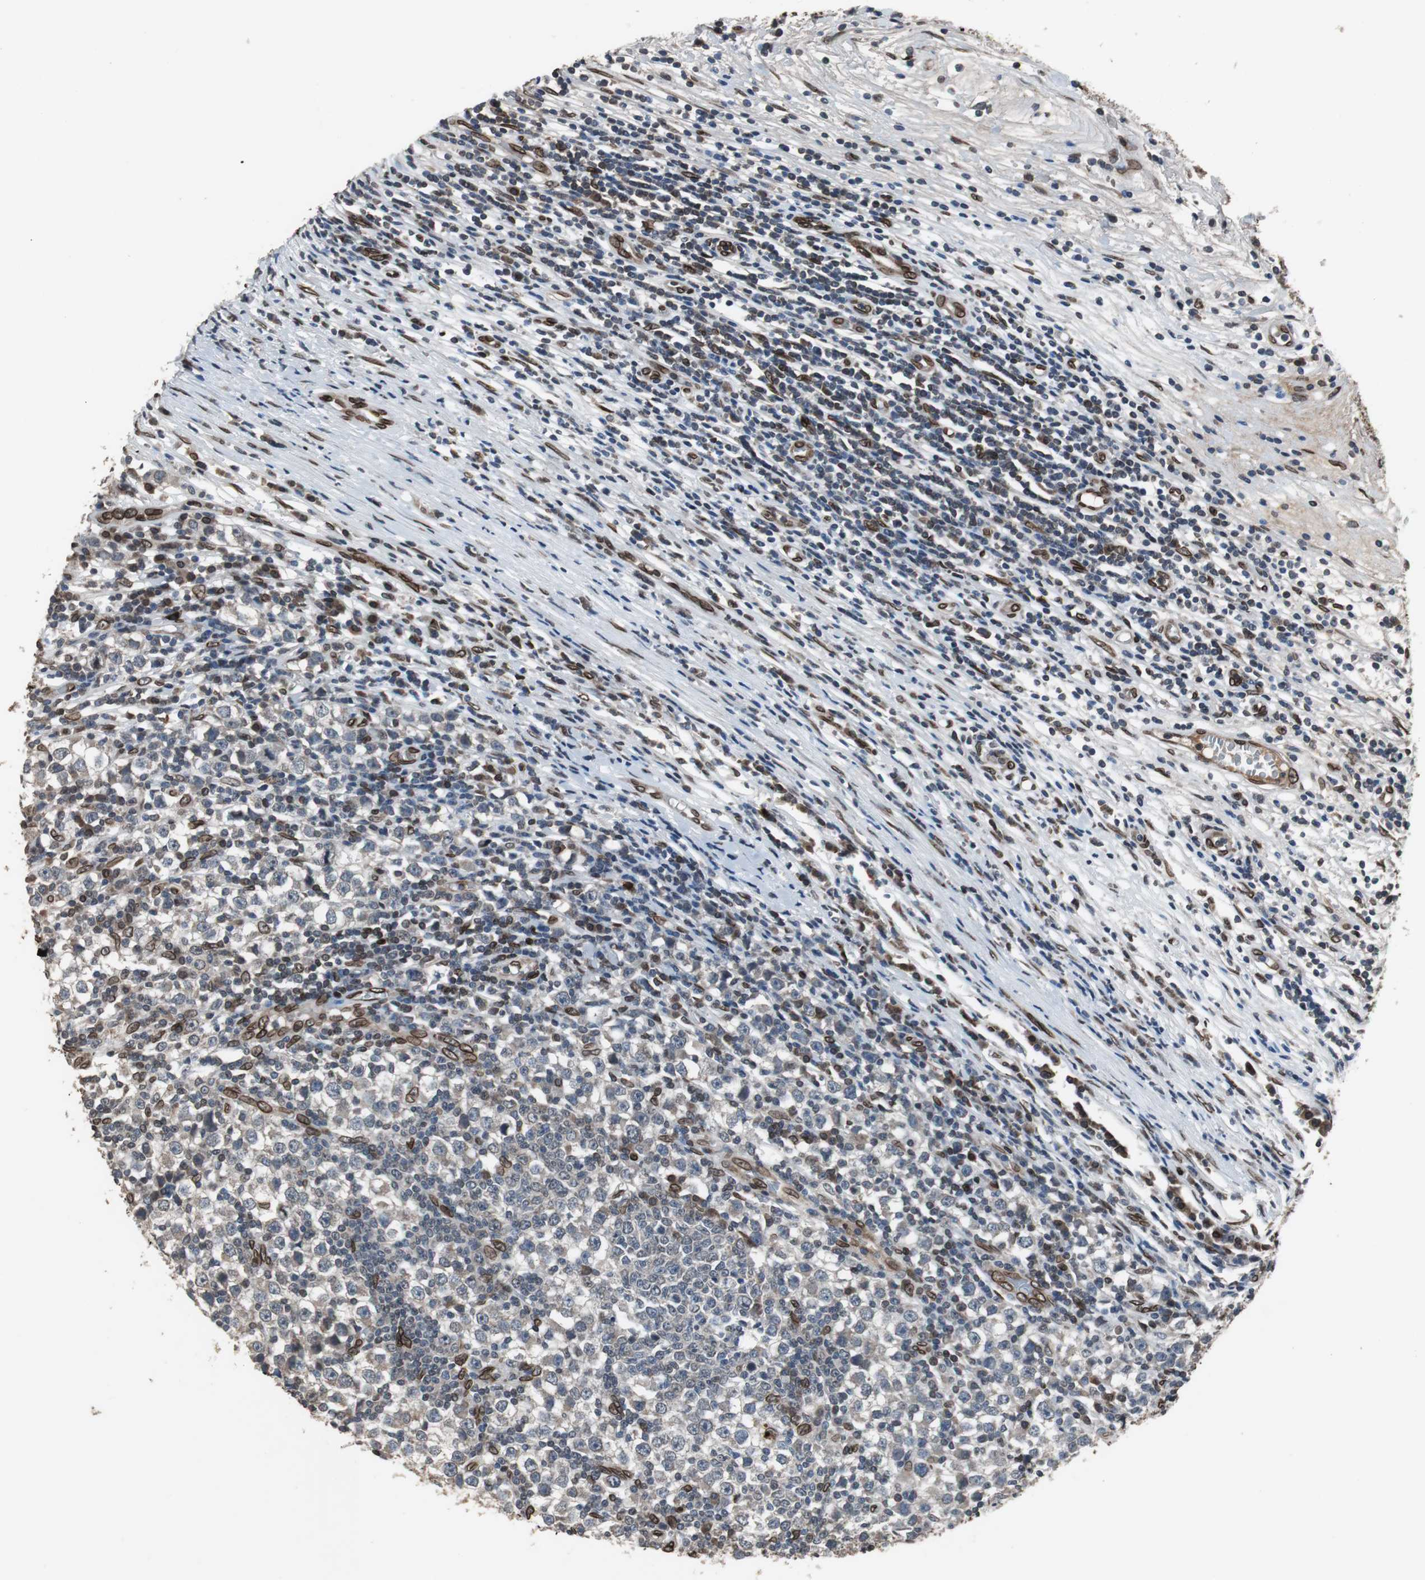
{"staining": {"intensity": "weak", "quantity": ">75%", "location": "cytoplasmic/membranous"}, "tissue": "testis cancer", "cell_type": "Tumor cells", "image_type": "cancer", "snomed": [{"axis": "morphology", "description": "Seminoma, NOS"}, {"axis": "topography", "description": "Testis"}], "caption": "Testis seminoma stained with a protein marker shows weak staining in tumor cells.", "gene": "LMNA", "patient": {"sex": "male", "age": 65}}